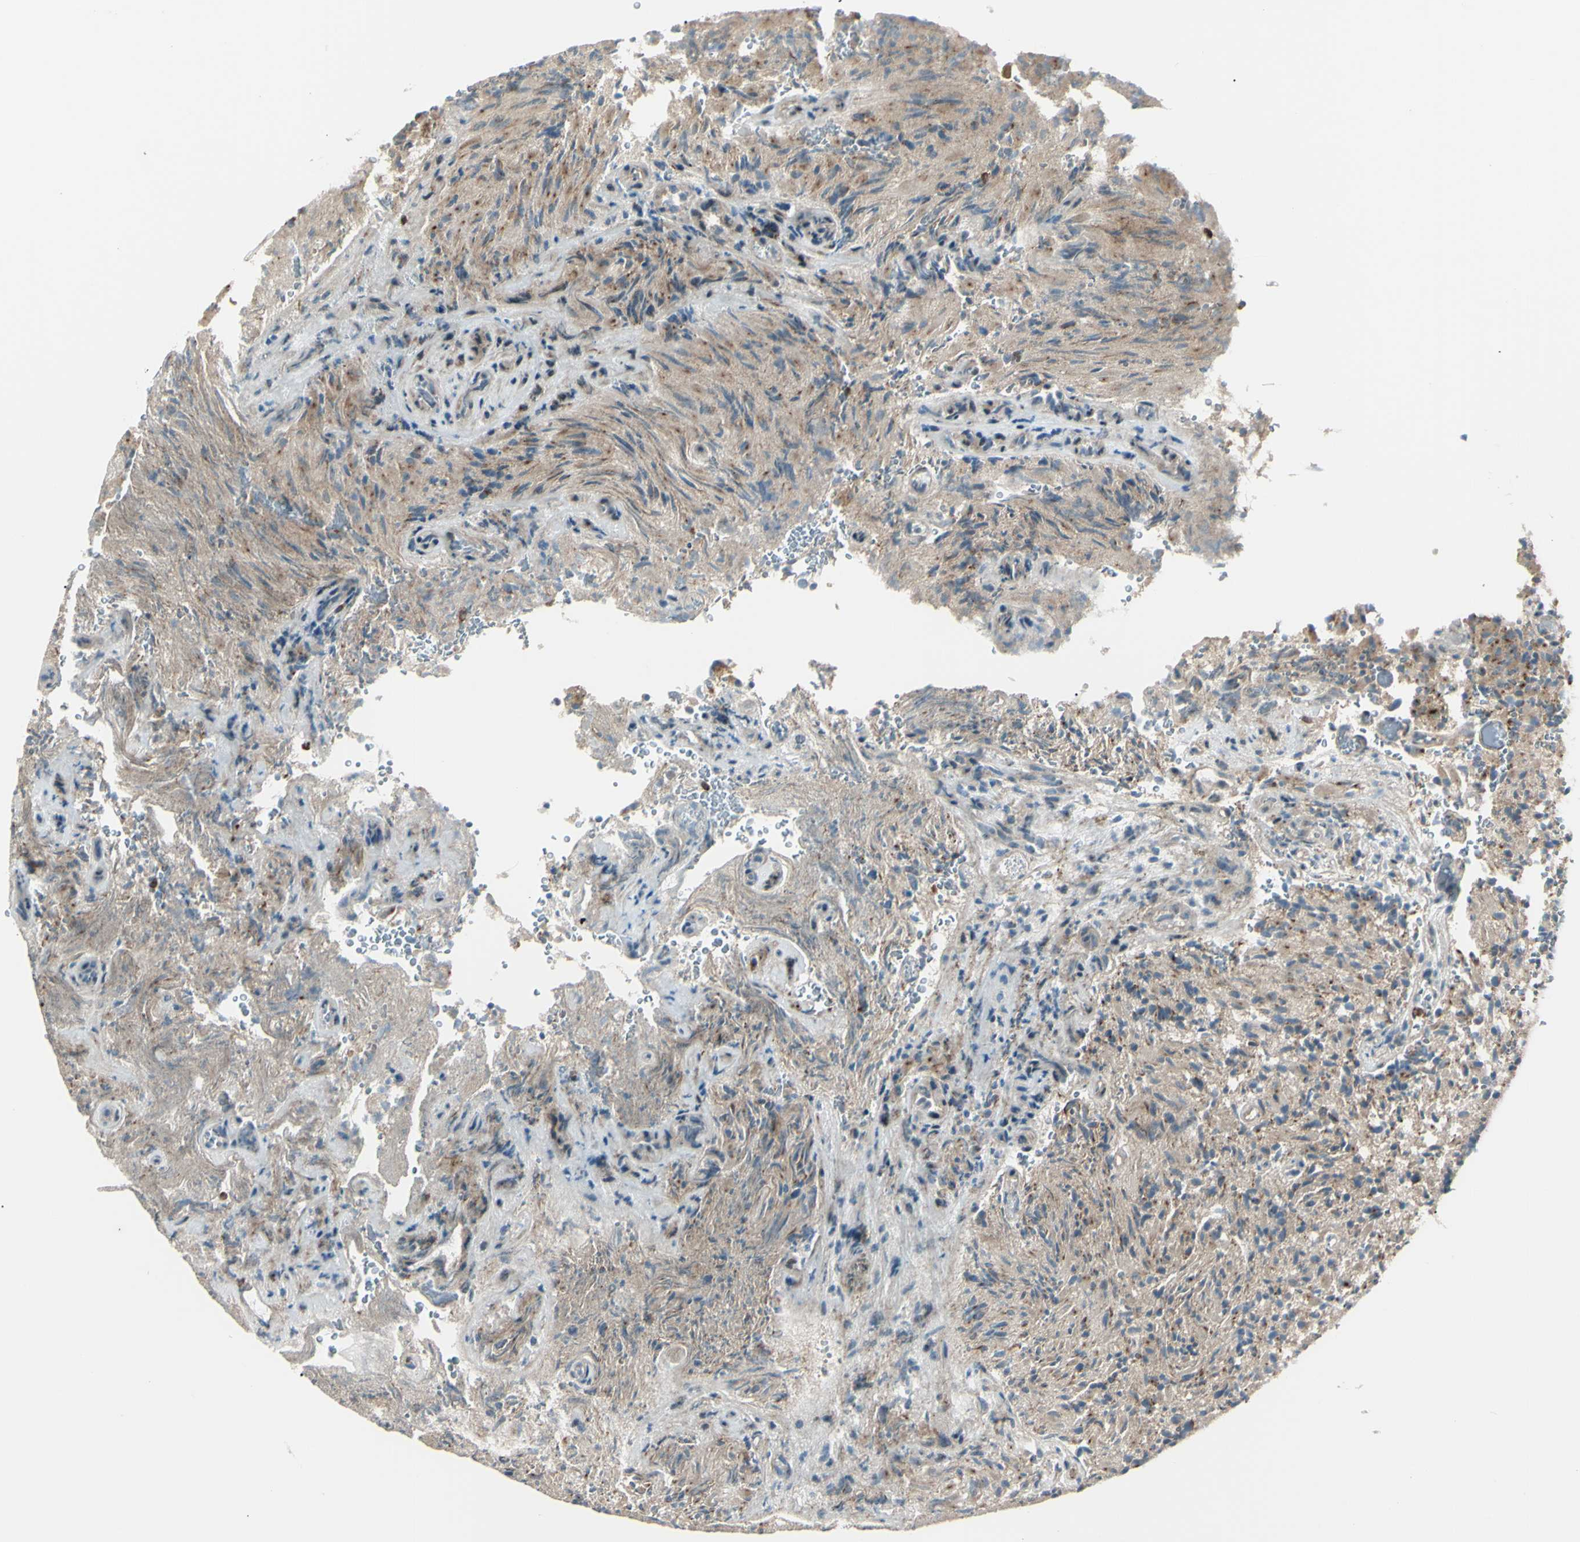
{"staining": {"intensity": "weak", "quantity": ">75%", "location": "cytoplasmic/membranous"}, "tissue": "glioma", "cell_type": "Tumor cells", "image_type": "cancer", "snomed": [{"axis": "morphology", "description": "Glioma, malignant, High grade"}, {"axis": "topography", "description": "Brain"}], "caption": "Protein staining of glioma tissue exhibits weak cytoplasmic/membranous positivity in about >75% of tumor cells. (Brightfield microscopy of DAB IHC at high magnification).", "gene": "LMTK2", "patient": {"sex": "male", "age": 71}}